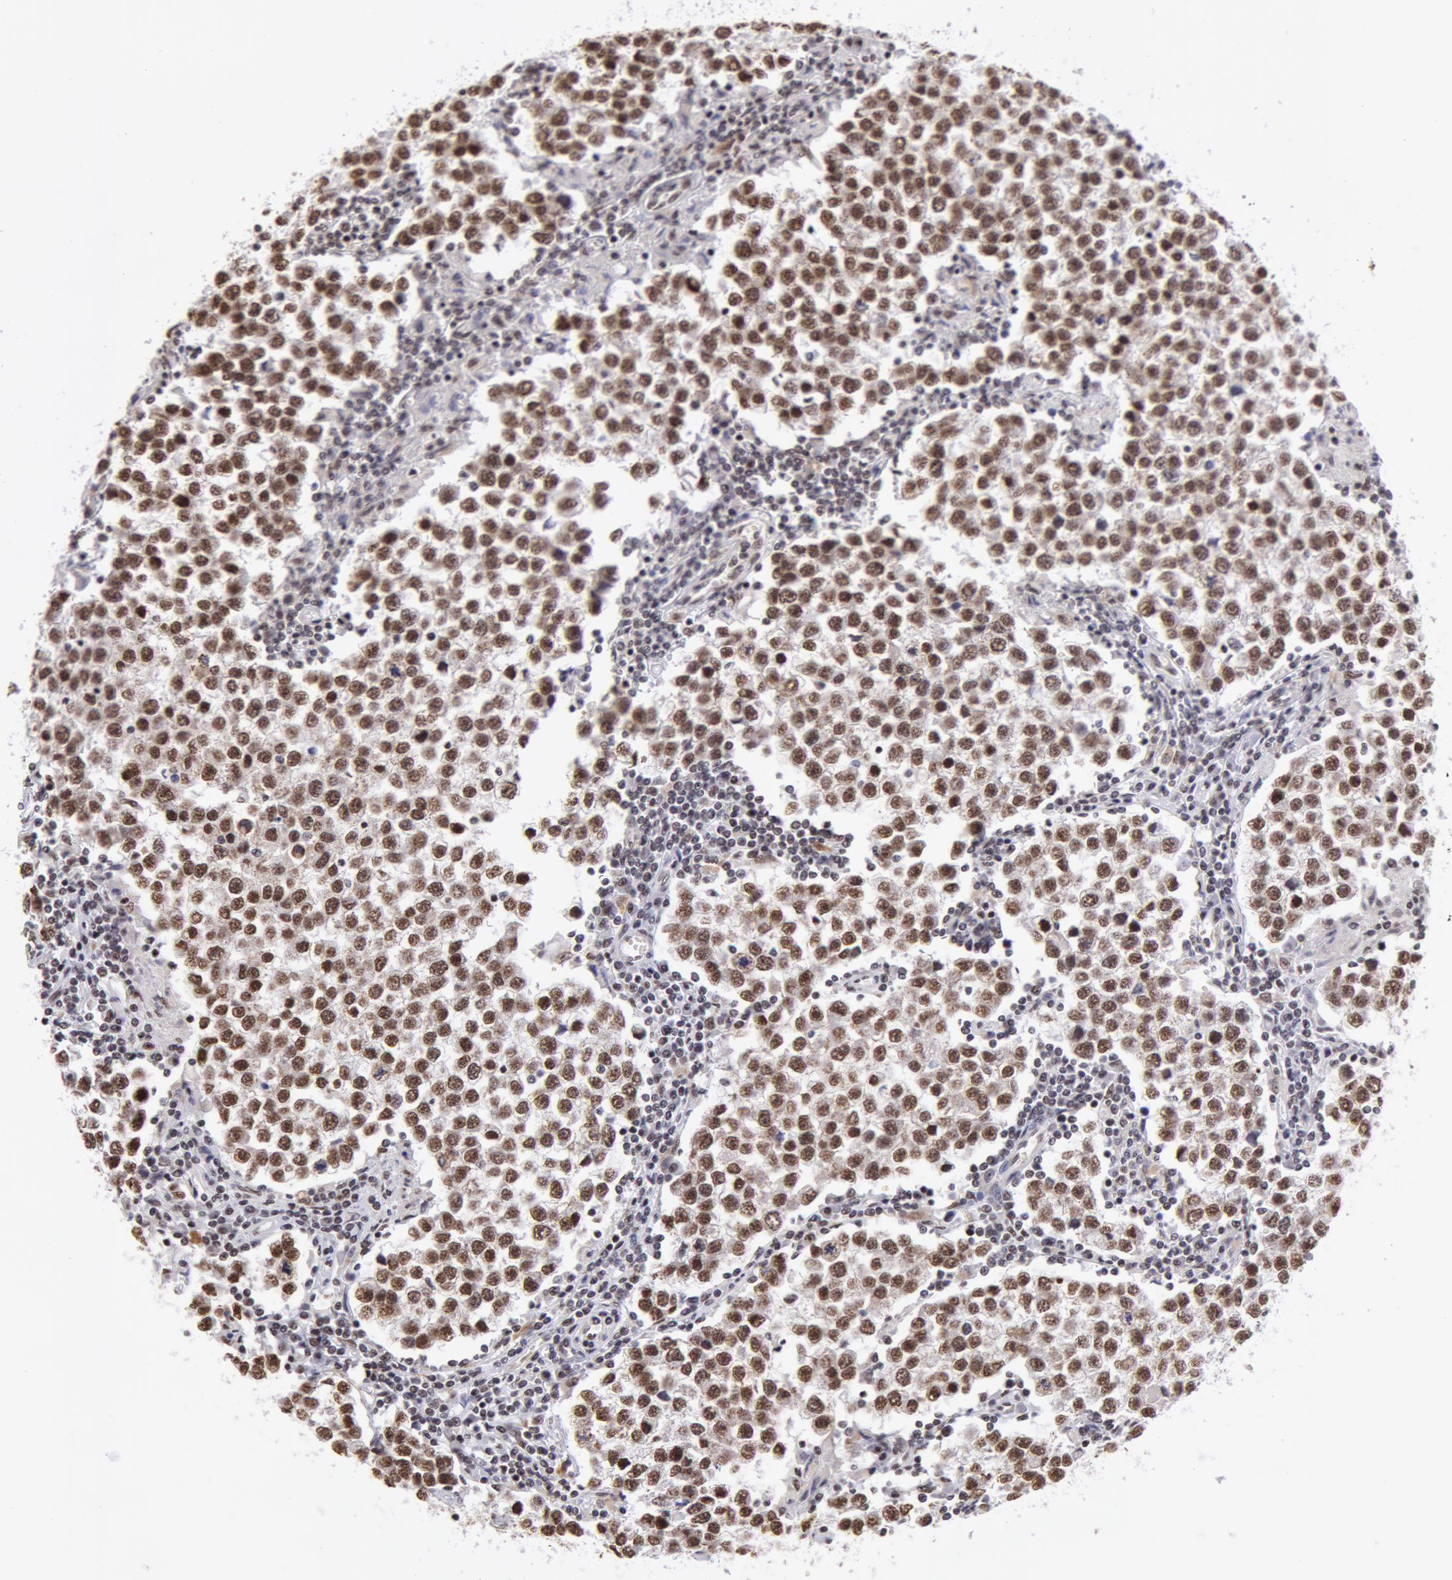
{"staining": {"intensity": "strong", "quantity": "25%-75%", "location": "nuclear"}, "tissue": "testis cancer", "cell_type": "Tumor cells", "image_type": "cancer", "snomed": [{"axis": "morphology", "description": "Seminoma, NOS"}, {"axis": "topography", "description": "Testis"}], "caption": "A brown stain labels strong nuclear positivity of a protein in human testis cancer tumor cells.", "gene": "VRTN", "patient": {"sex": "male", "age": 36}}